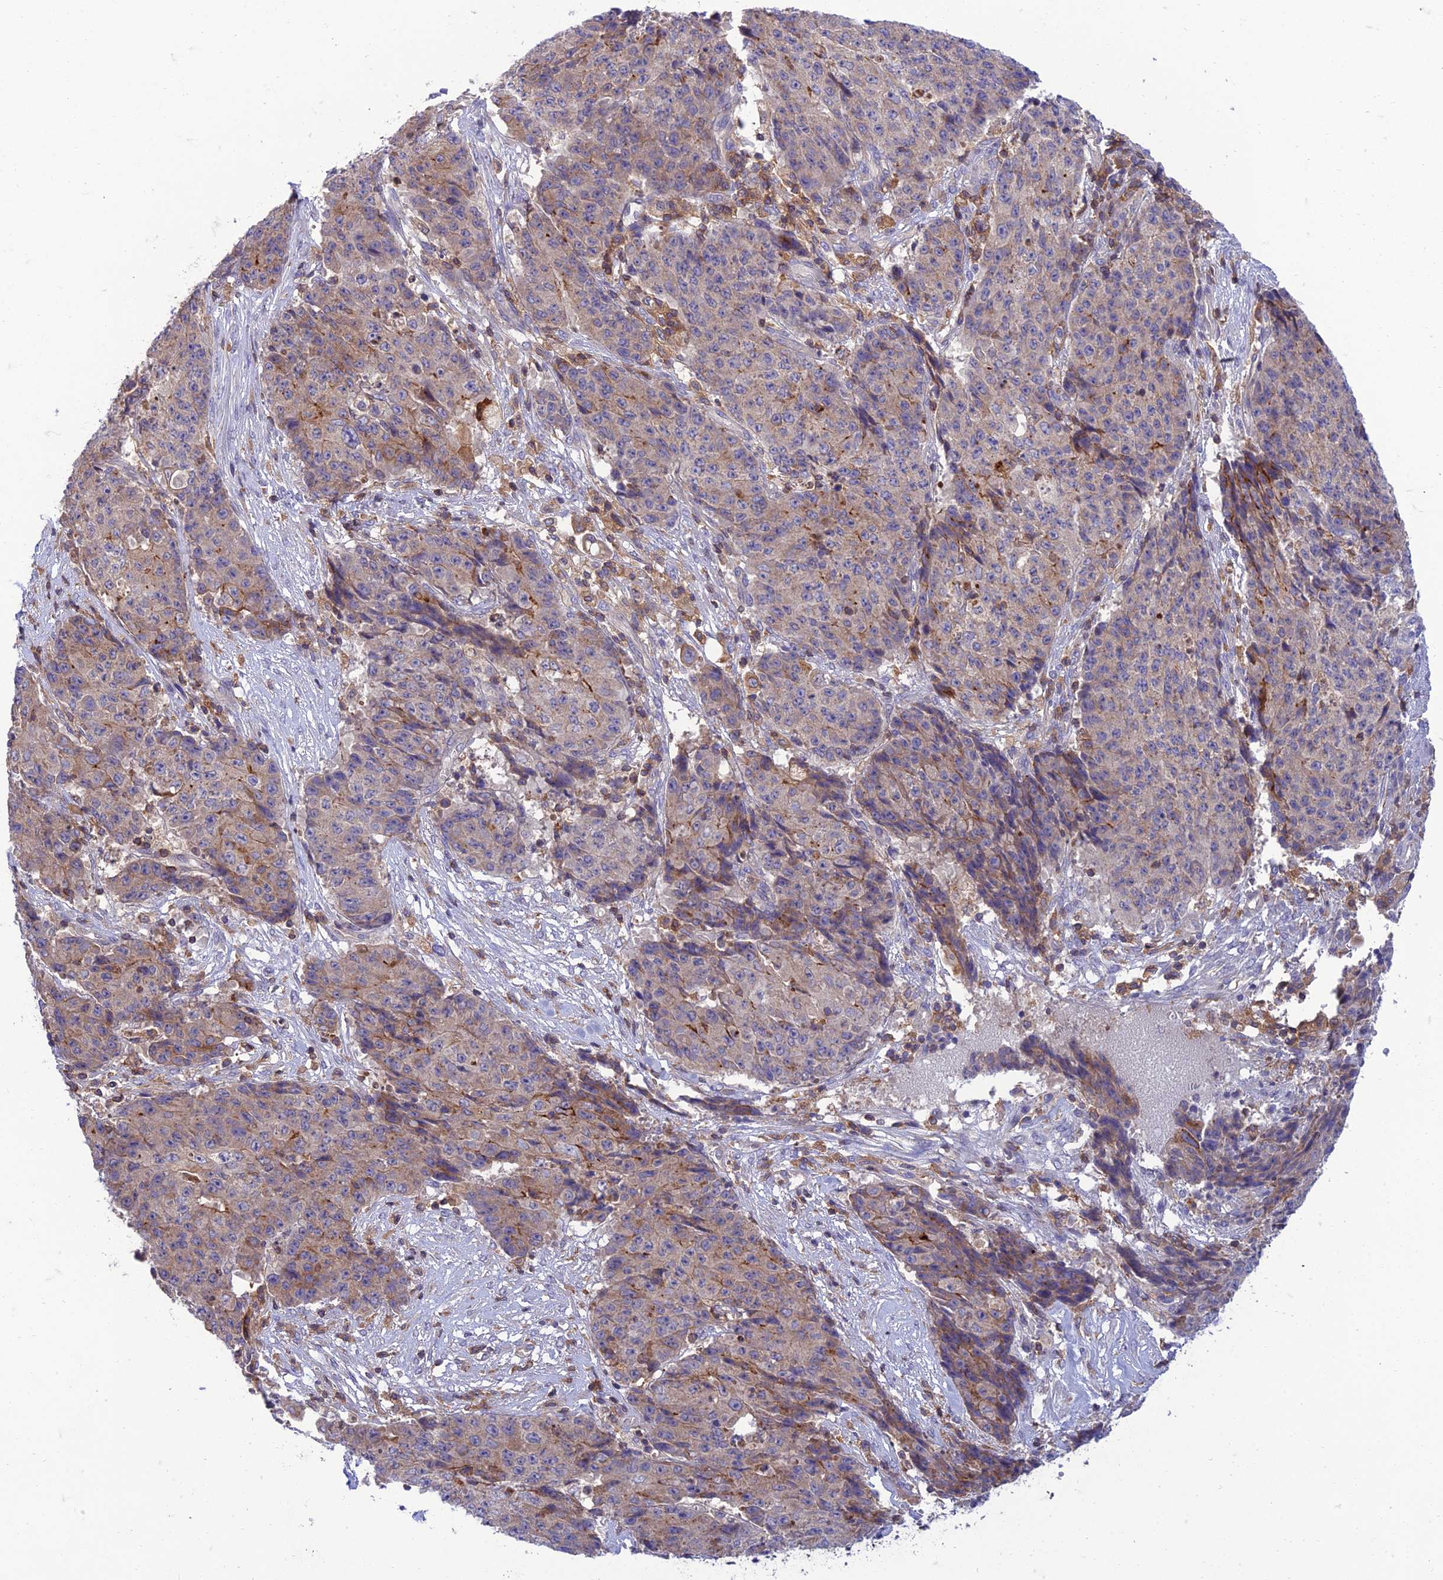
{"staining": {"intensity": "moderate", "quantity": "<25%", "location": "cytoplasmic/membranous"}, "tissue": "ovarian cancer", "cell_type": "Tumor cells", "image_type": "cancer", "snomed": [{"axis": "morphology", "description": "Carcinoma, endometroid"}, {"axis": "topography", "description": "Ovary"}], "caption": "Immunohistochemistry (DAB) staining of endometroid carcinoma (ovarian) shows moderate cytoplasmic/membranous protein expression in about <25% of tumor cells. (DAB = brown stain, brightfield microscopy at high magnification).", "gene": "IRAK3", "patient": {"sex": "female", "age": 42}}